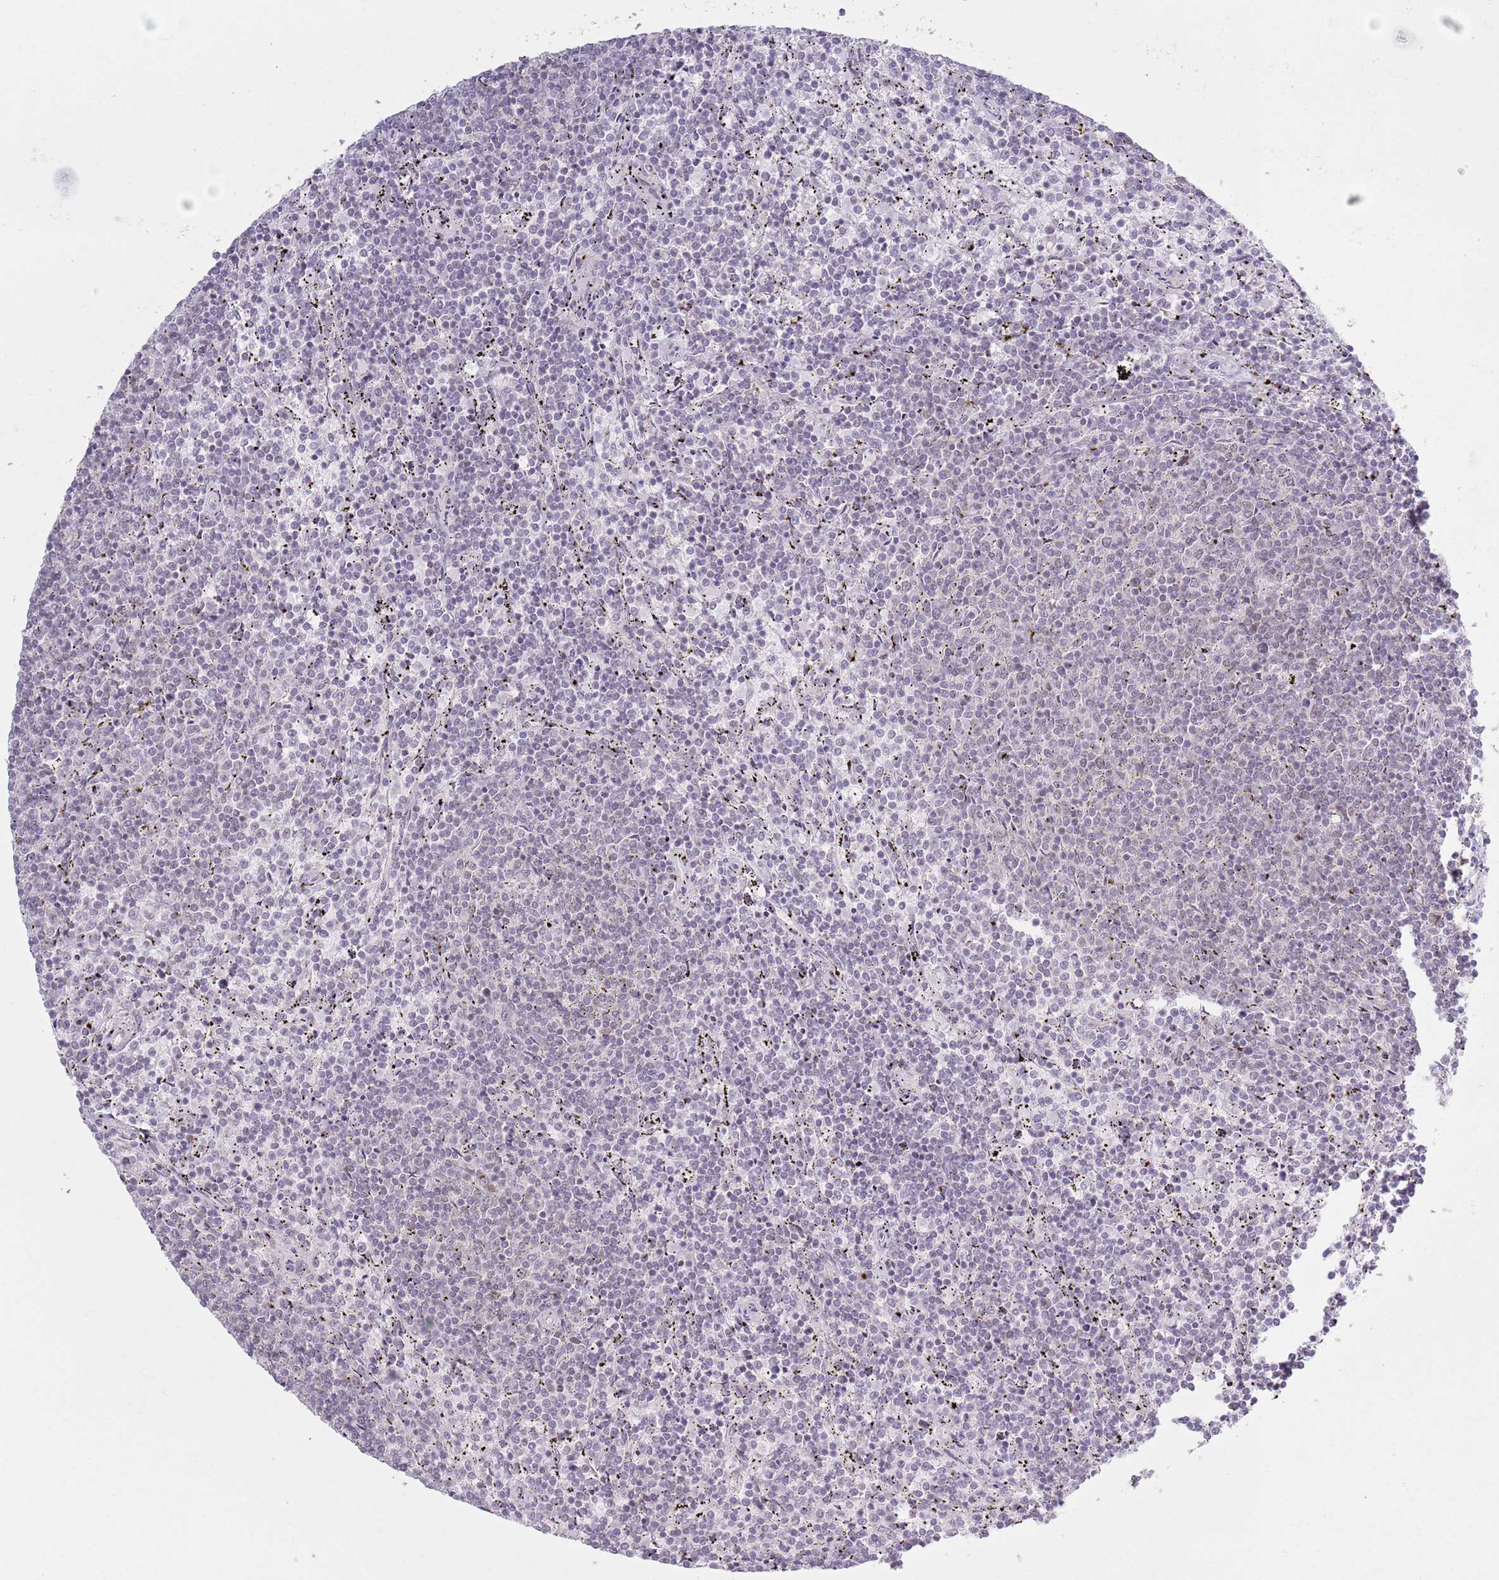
{"staining": {"intensity": "negative", "quantity": "none", "location": "none"}, "tissue": "lymphoma", "cell_type": "Tumor cells", "image_type": "cancer", "snomed": [{"axis": "morphology", "description": "Malignant lymphoma, non-Hodgkin's type, Low grade"}, {"axis": "topography", "description": "Spleen"}], "caption": "The photomicrograph displays no staining of tumor cells in lymphoma.", "gene": "MRPL34", "patient": {"sex": "female", "age": 50}}